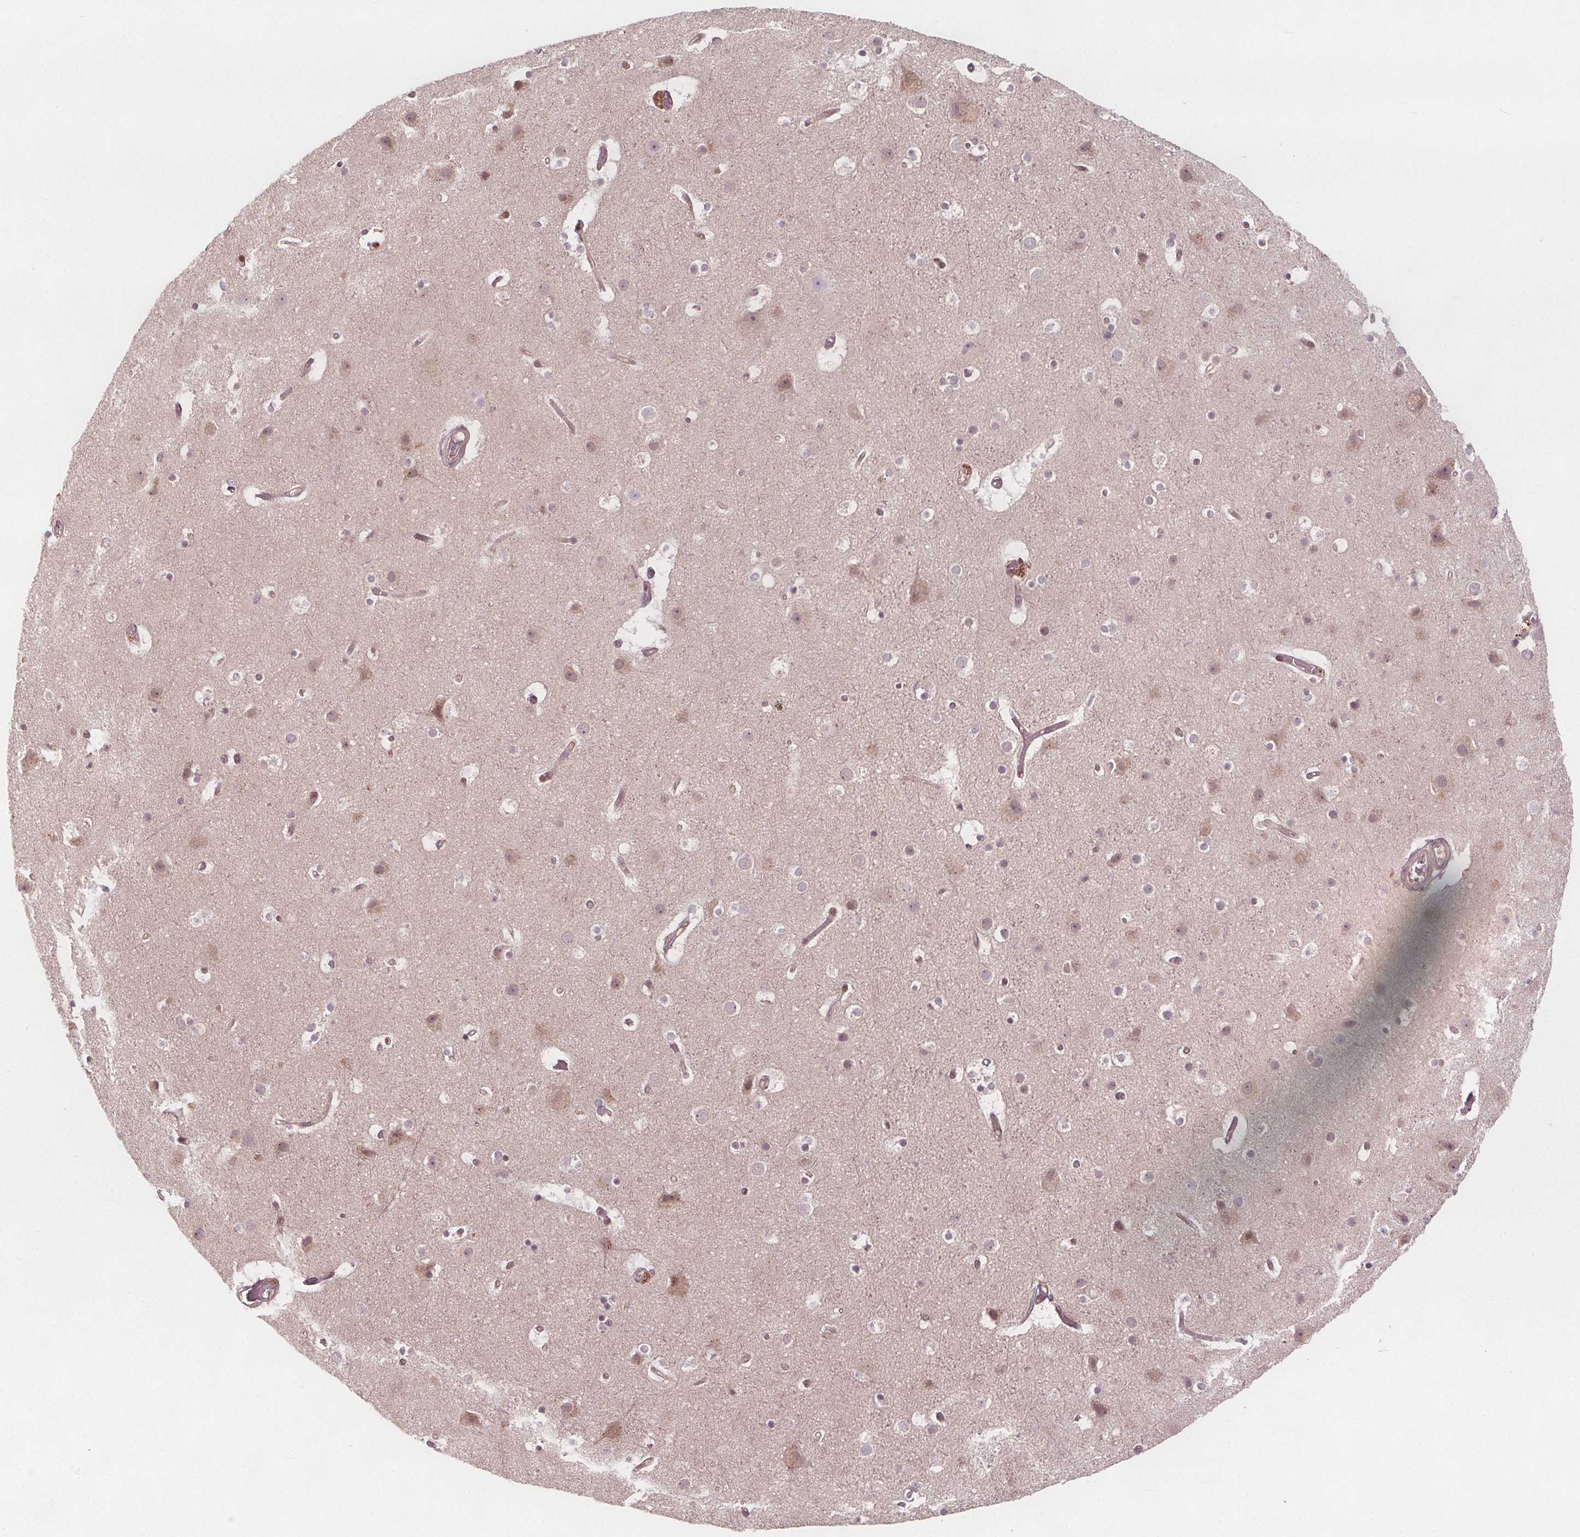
{"staining": {"intensity": "negative", "quantity": "none", "location": "none"}, "tissue": "cerebral cortex", "cell_type": "Endothelial cells", "image_type": "normal", "snomed": [{"axis": "morphology", "description": "Normal tissue, NOS"}, {"axis": "topography", "description": "Cerebral cortex"}], "caption": "A high-resolution image shows immunohistochemistry staining of unremarkable cerebral cortex, which displays no significant staining in endothelial cells.", "gene": "AKT1S1", "patient": {"sex": "female", "age": 52}}